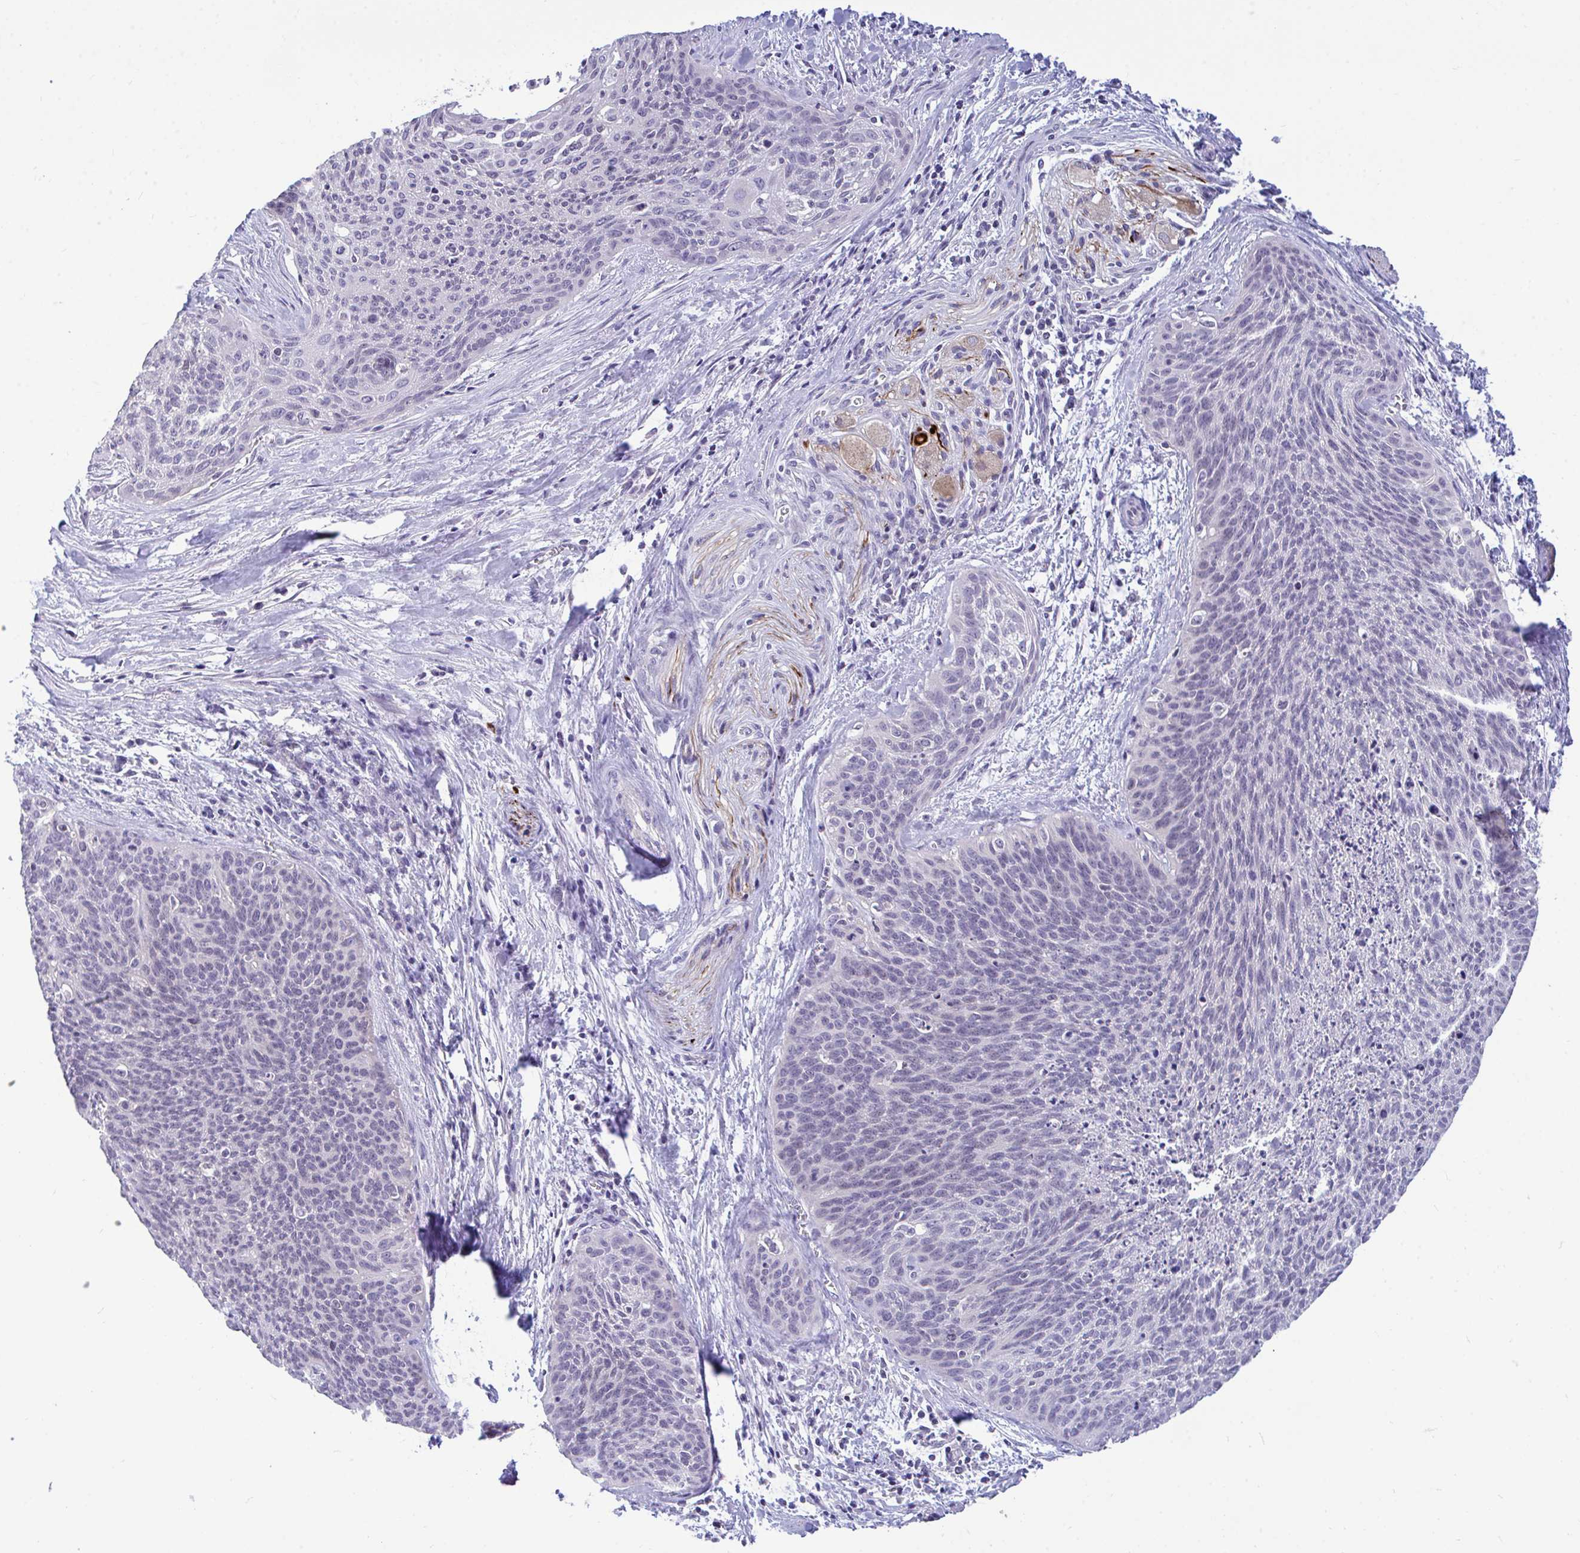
{"staining": {"intensity": "negative", "quantity": "none", "location": "none"}, "tissue": "cervical cancer", "cell_type": "Tumor cells", "image_type": "cancer", "snomed": [{"axis": "morphology", "description": "Squamous cell carcinoma, NOS"}, {"axis": "topography", "description": "Cervix"}], "caption": "This is an immunohistochemistry image of human cervical cancer (squamous cell carcinoma). There is no expression in tumor cells.", "gene": "PIGK", "patient": {"sex": "female", "age": 55}}